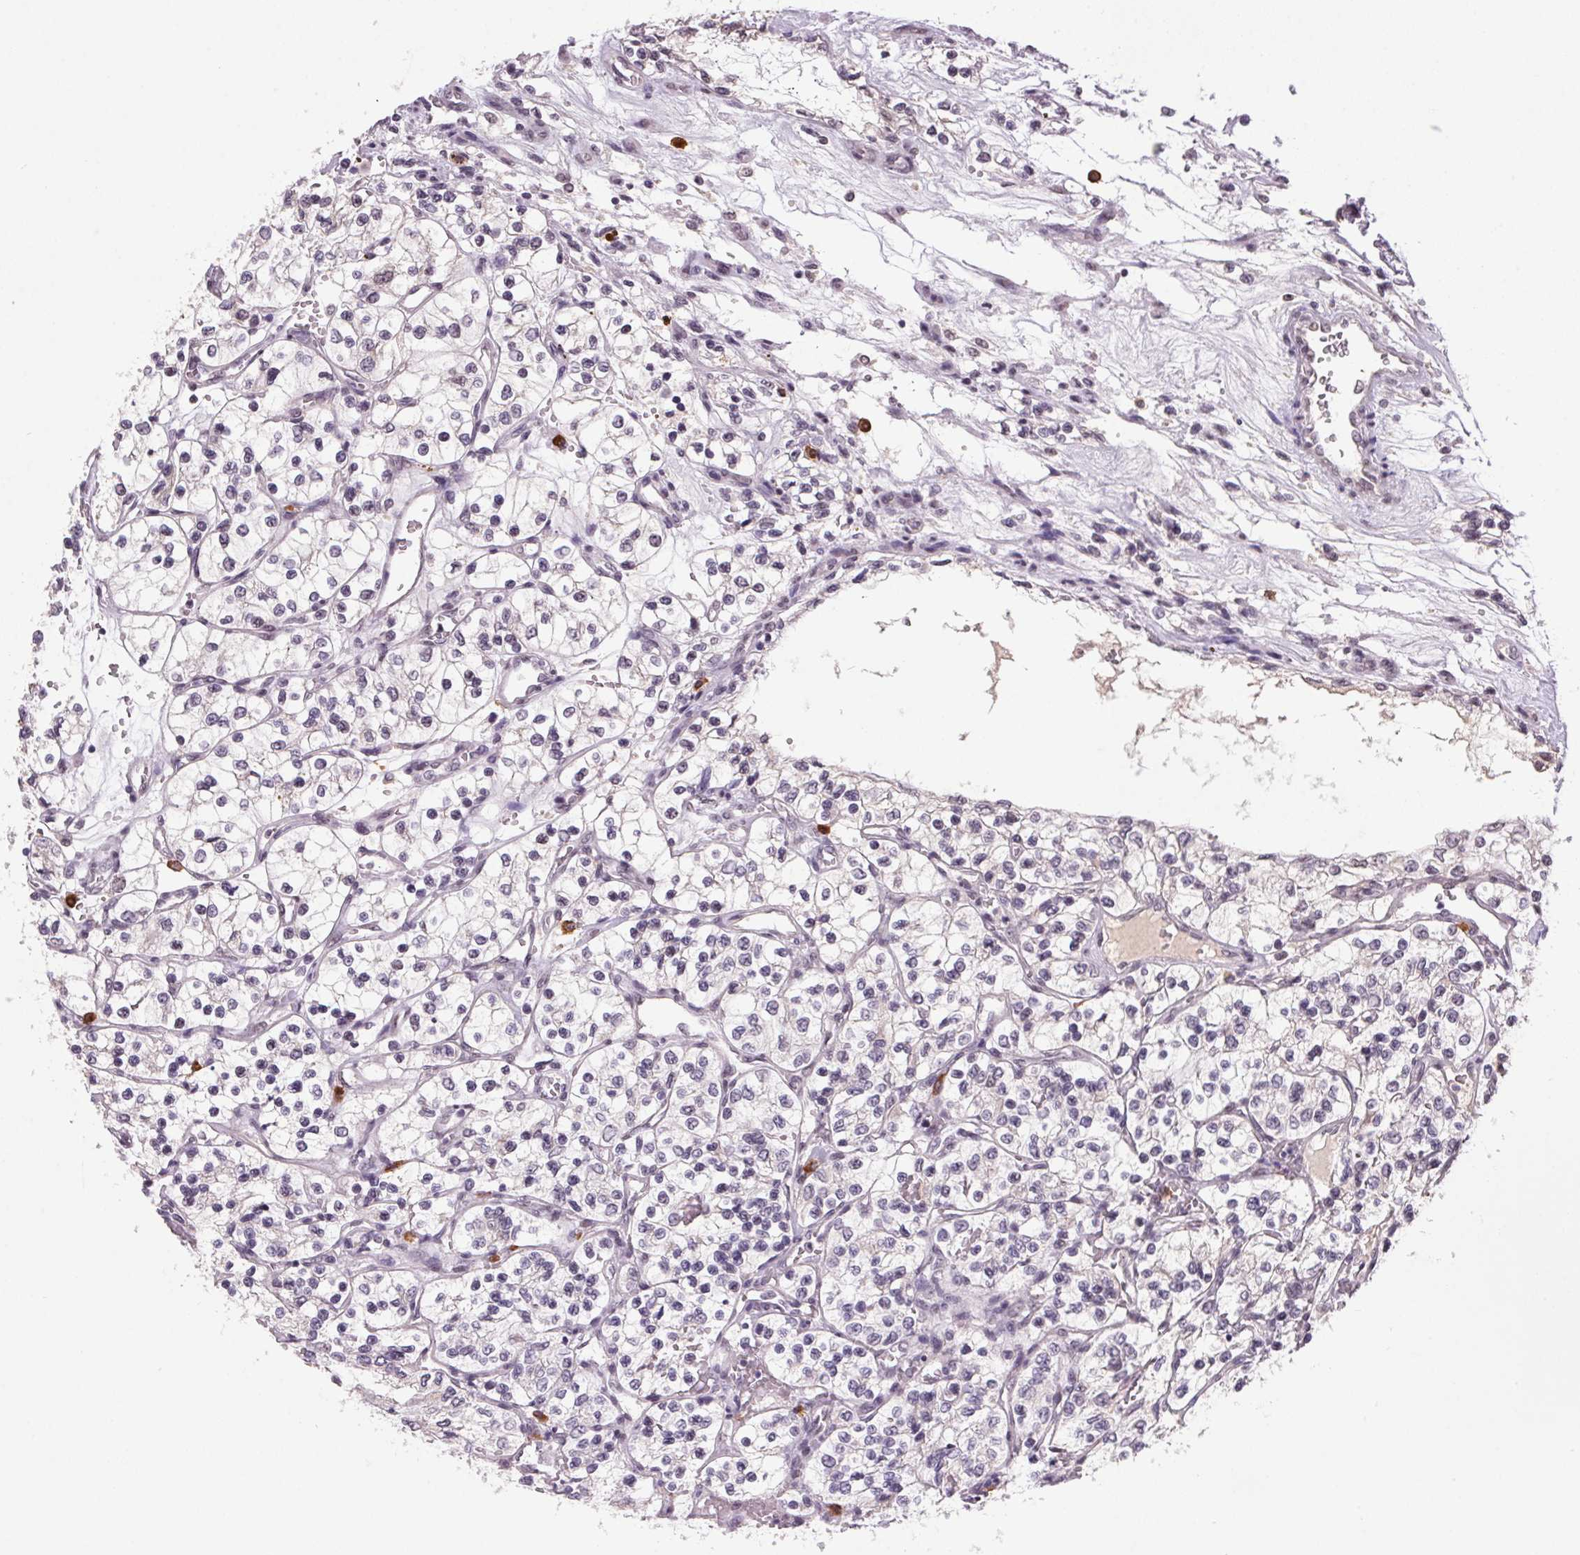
{"staining": {"intensity": "negative", "quantity": "none", "location": "none"}, "tissue": "renal cancer", "cell_type": "Tumor cells", "image_type": "cancer", "snomed": [{"axis": "morphology", "description": "Adenocarcinoma, NOS"}, {"axis": "topography", "description": "Kidney"}], "caption": "Immunohistochemistry (IHC) image of renal adenocarcinoma stained for a protein (brown), which exhibits no positivity in tumor cells.", "gene": "ZBTB4", "patient": {"sex": "female", "age": 69}}